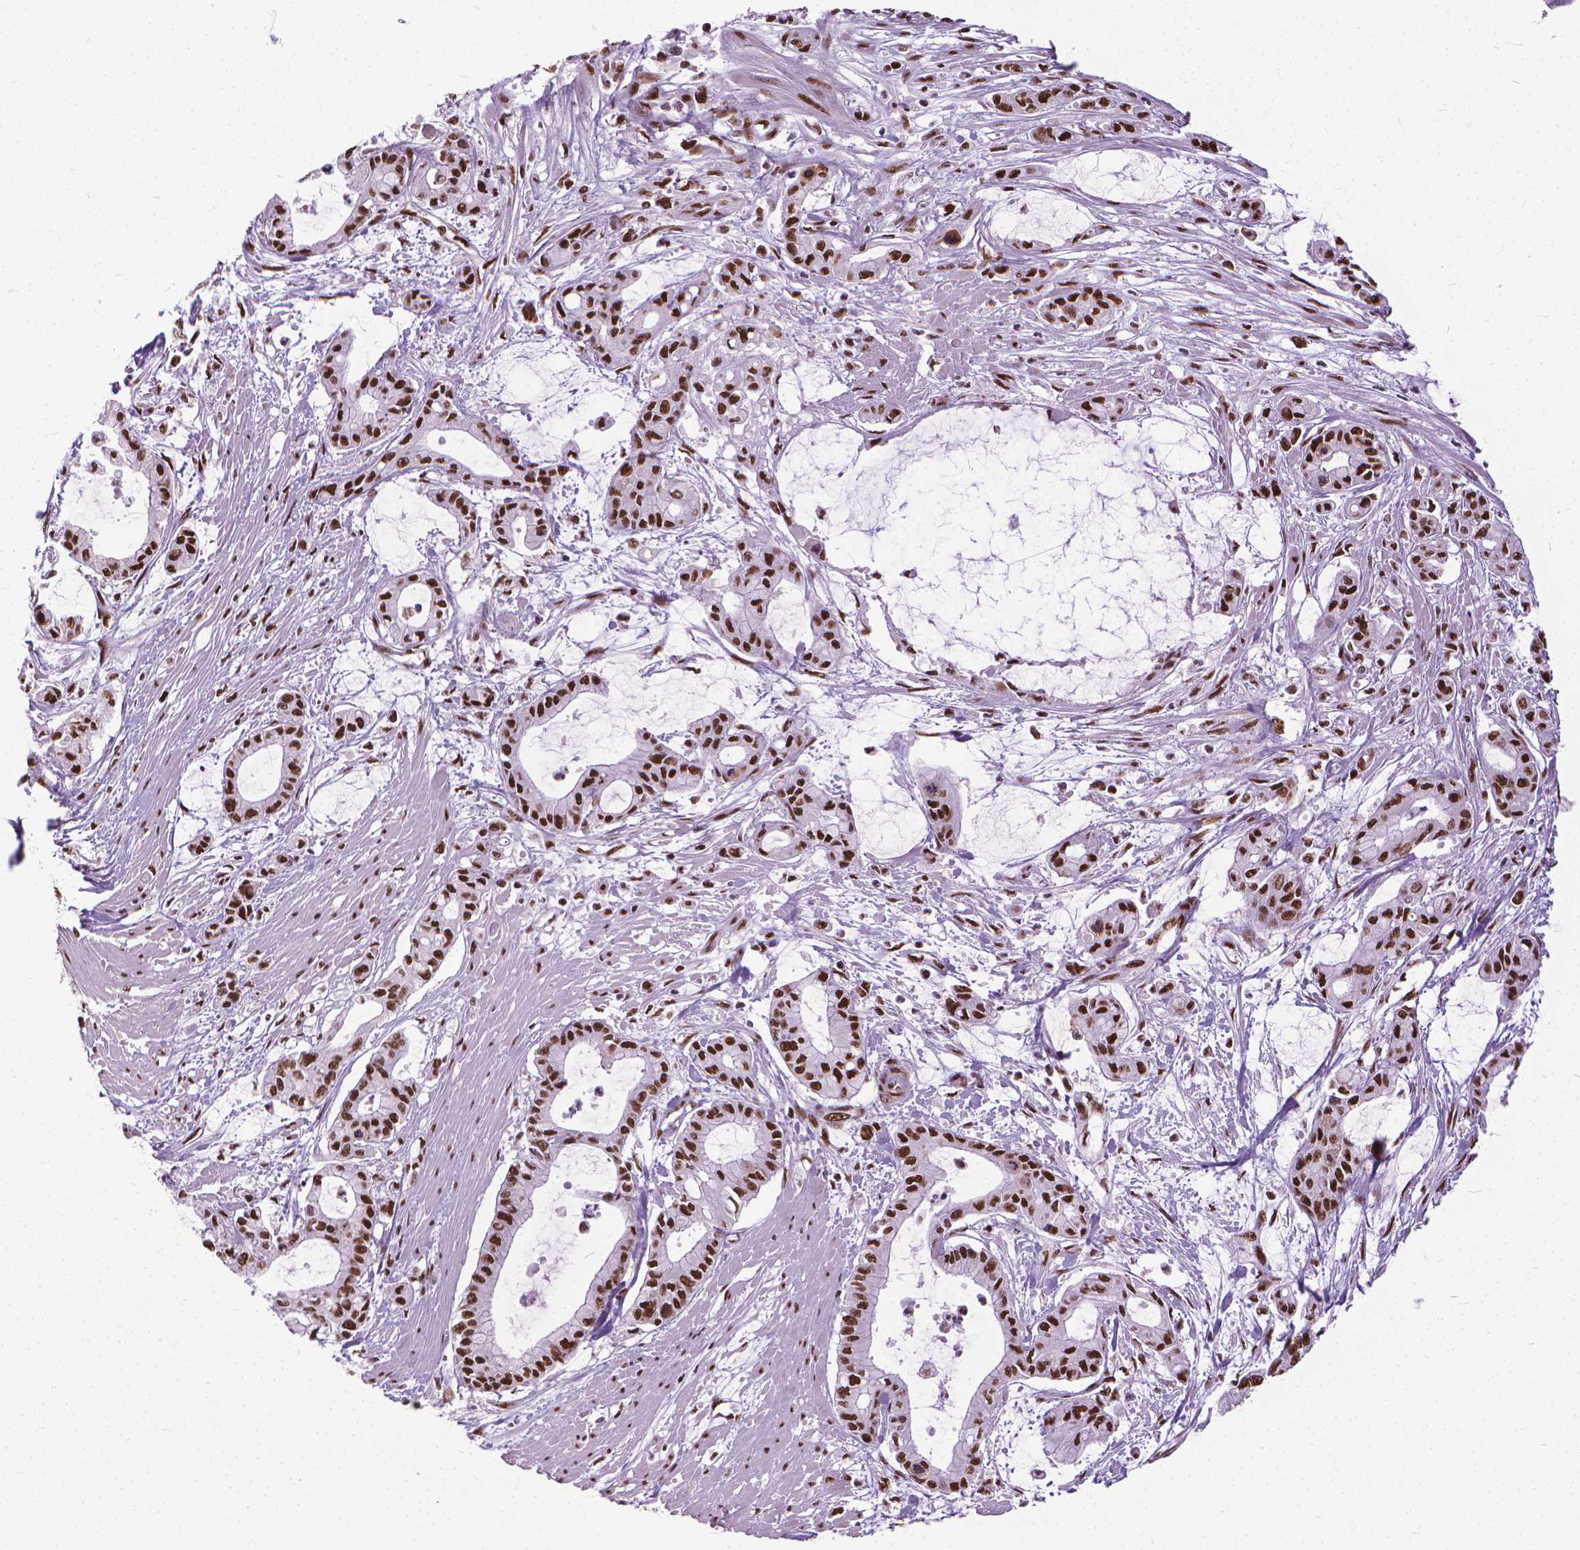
{"staining": {"intensity": "strong", "quantity": ">75%", "location": "nuclear"}, "tissue": "pancreatic cancer", "cell_type": "Tumor cells", "image_type": "cancer", "snomed": [{"axis": "morphology", "description": "Adenocarcinoma, NOS"}, {"axis": "topography", "description": "Pancreas"}], "caption": "Immunohistochemistry (IHC) (DAB (3,3'-diaminobenzidine)) staining of adenocarcinoma (pancreatic) shows strong nuclear protein expression in about >75% of tumor cells.", "gene": "AKAP8", "patient": {"sex": "male", "age": 48}}